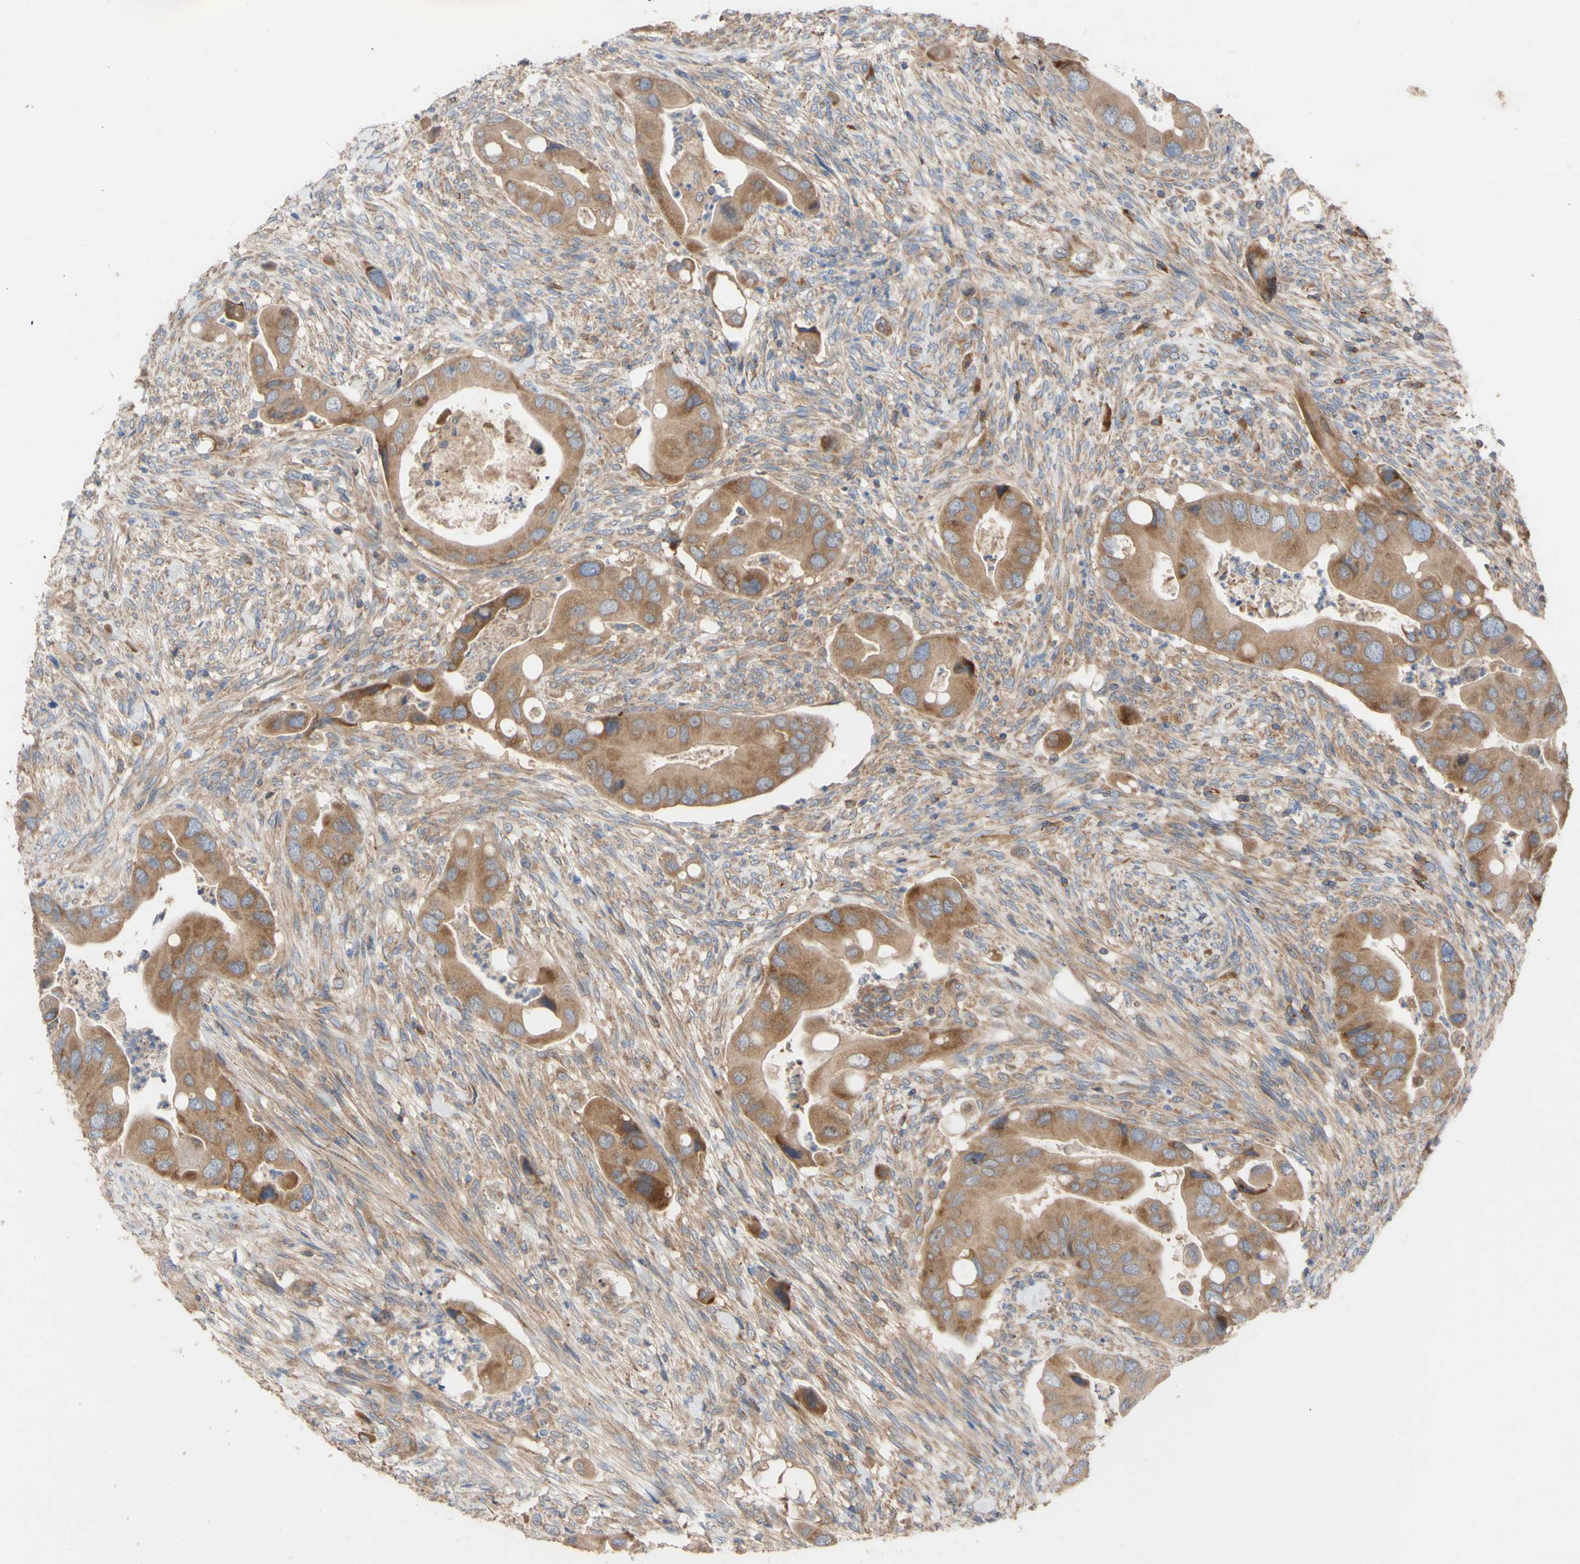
{"staining": {"intensity": "moderate", "quantity": ">75%", "location": "cytoplasmic/membranous"}, "tissue": "colorectal cancer", "cell_type": "Tumor cells", "image_type": "cancer", "snomed": [{"axis": "morphology", "description": "Adenocarcinoma, NOS"}, {"axis": "topography", "description": "Rectum"}], "caption": "Colorectal cancer (adenocarcinoma) was stained to show a protein in brown. There is medium levels of moderate cytoplasmic/membranous expression in about >75% of tumor cells.", "gene": "EIF2S3", "patient": {"sex": "female", "age": 57}}